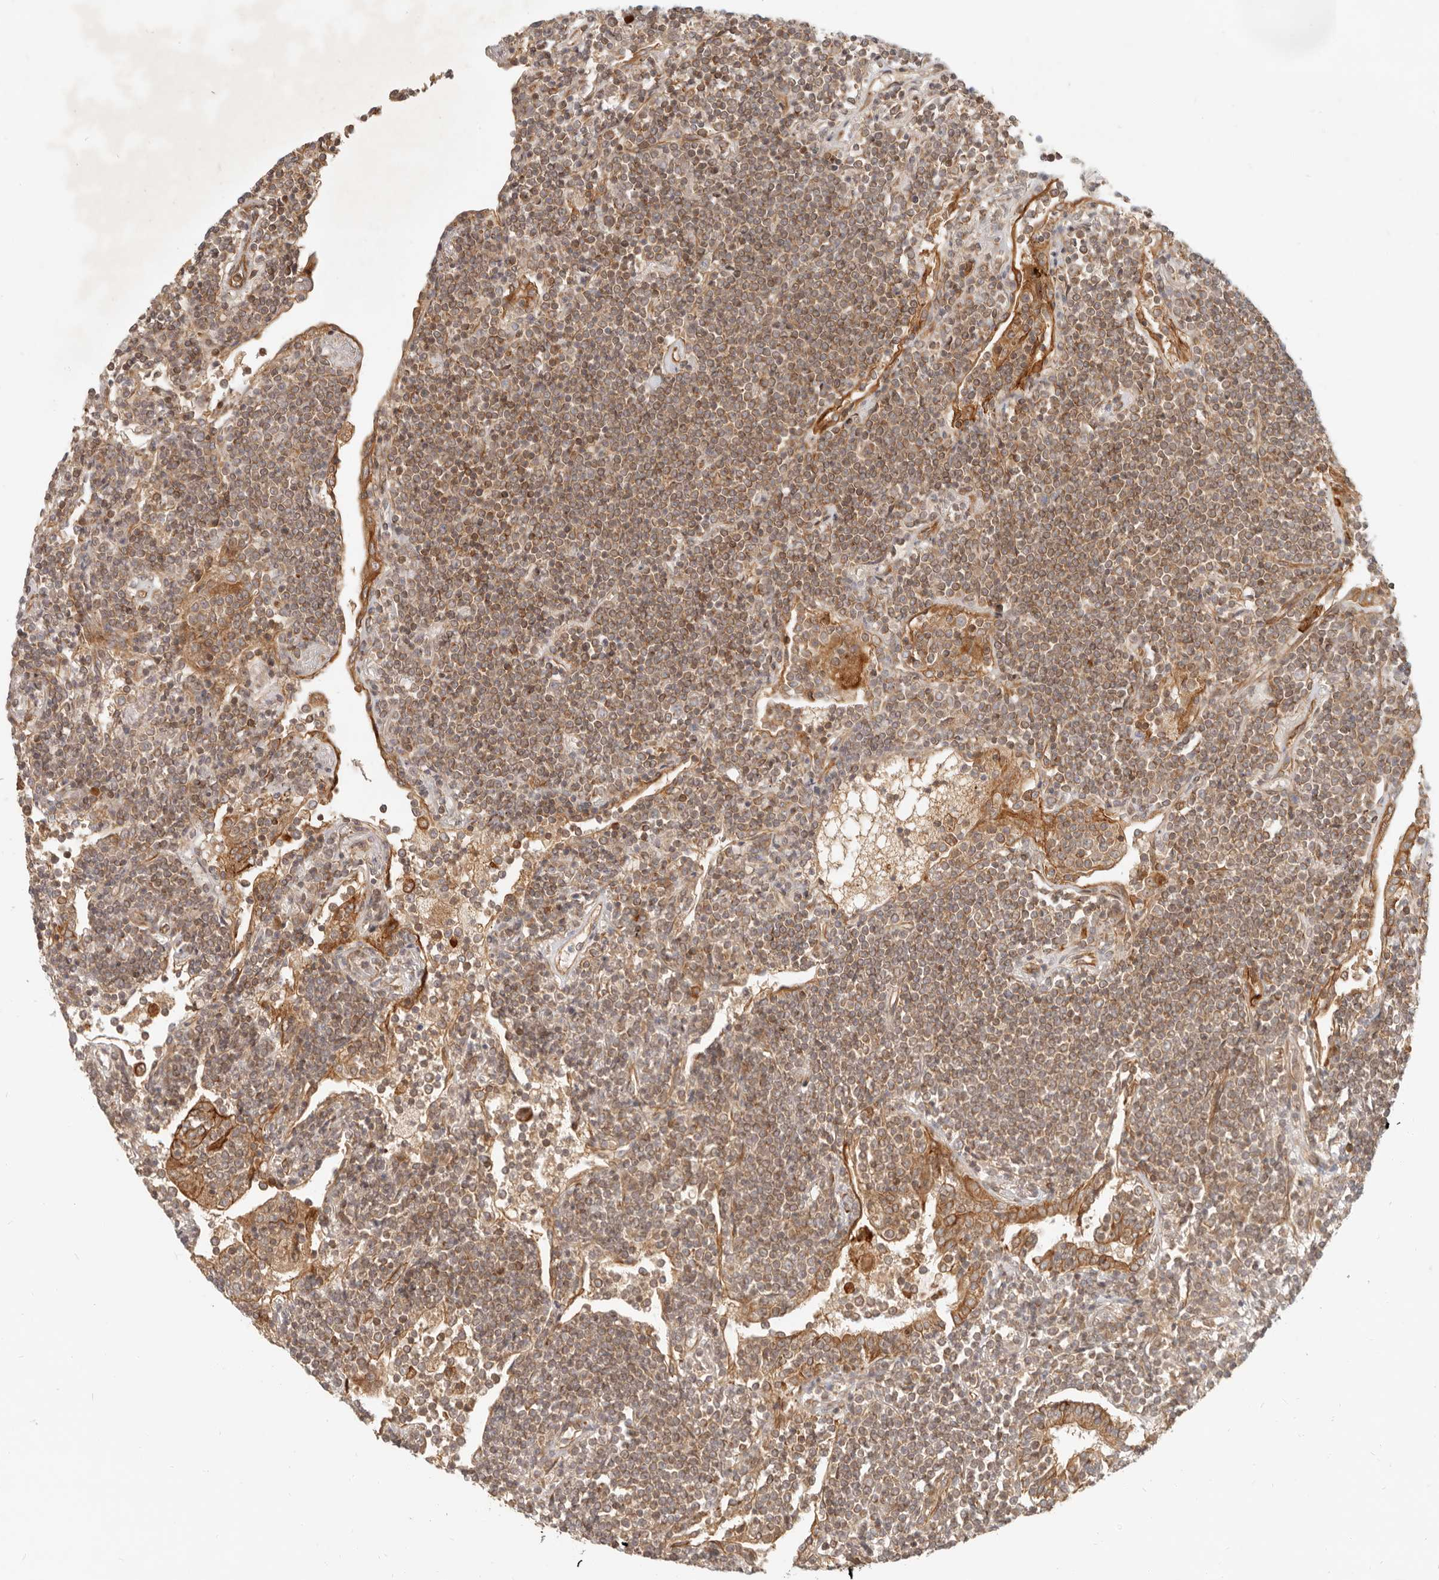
{"staining": {"intensity": "moderate", "quantity": ">75%", "location": "cytoplasmic/membranous"}, "tissue": "lymphoma", "cell_type": "Tumor cells", "image_type": "cancer", "snomed": [{"axis": "morphology", "description": "Malignant lymphoma, non-Hodgkin's type, Low grade"}, {"axis": "topography", "description": "Lung"}], "caption": "Immunohistochemistry photomicrograph of neoplastic tissue: human malignant lymphoma, non-Hodgkin's type (low-grade) stained using IHC reveals medium levels of moderate protein expression localized specifically in the cytoplasmic/membranous of tumor cells, appearing as a cytoplasmic/membranous brown color.", "gene": "UFSP1", "patient": {"sex": "female", "age": 71}}